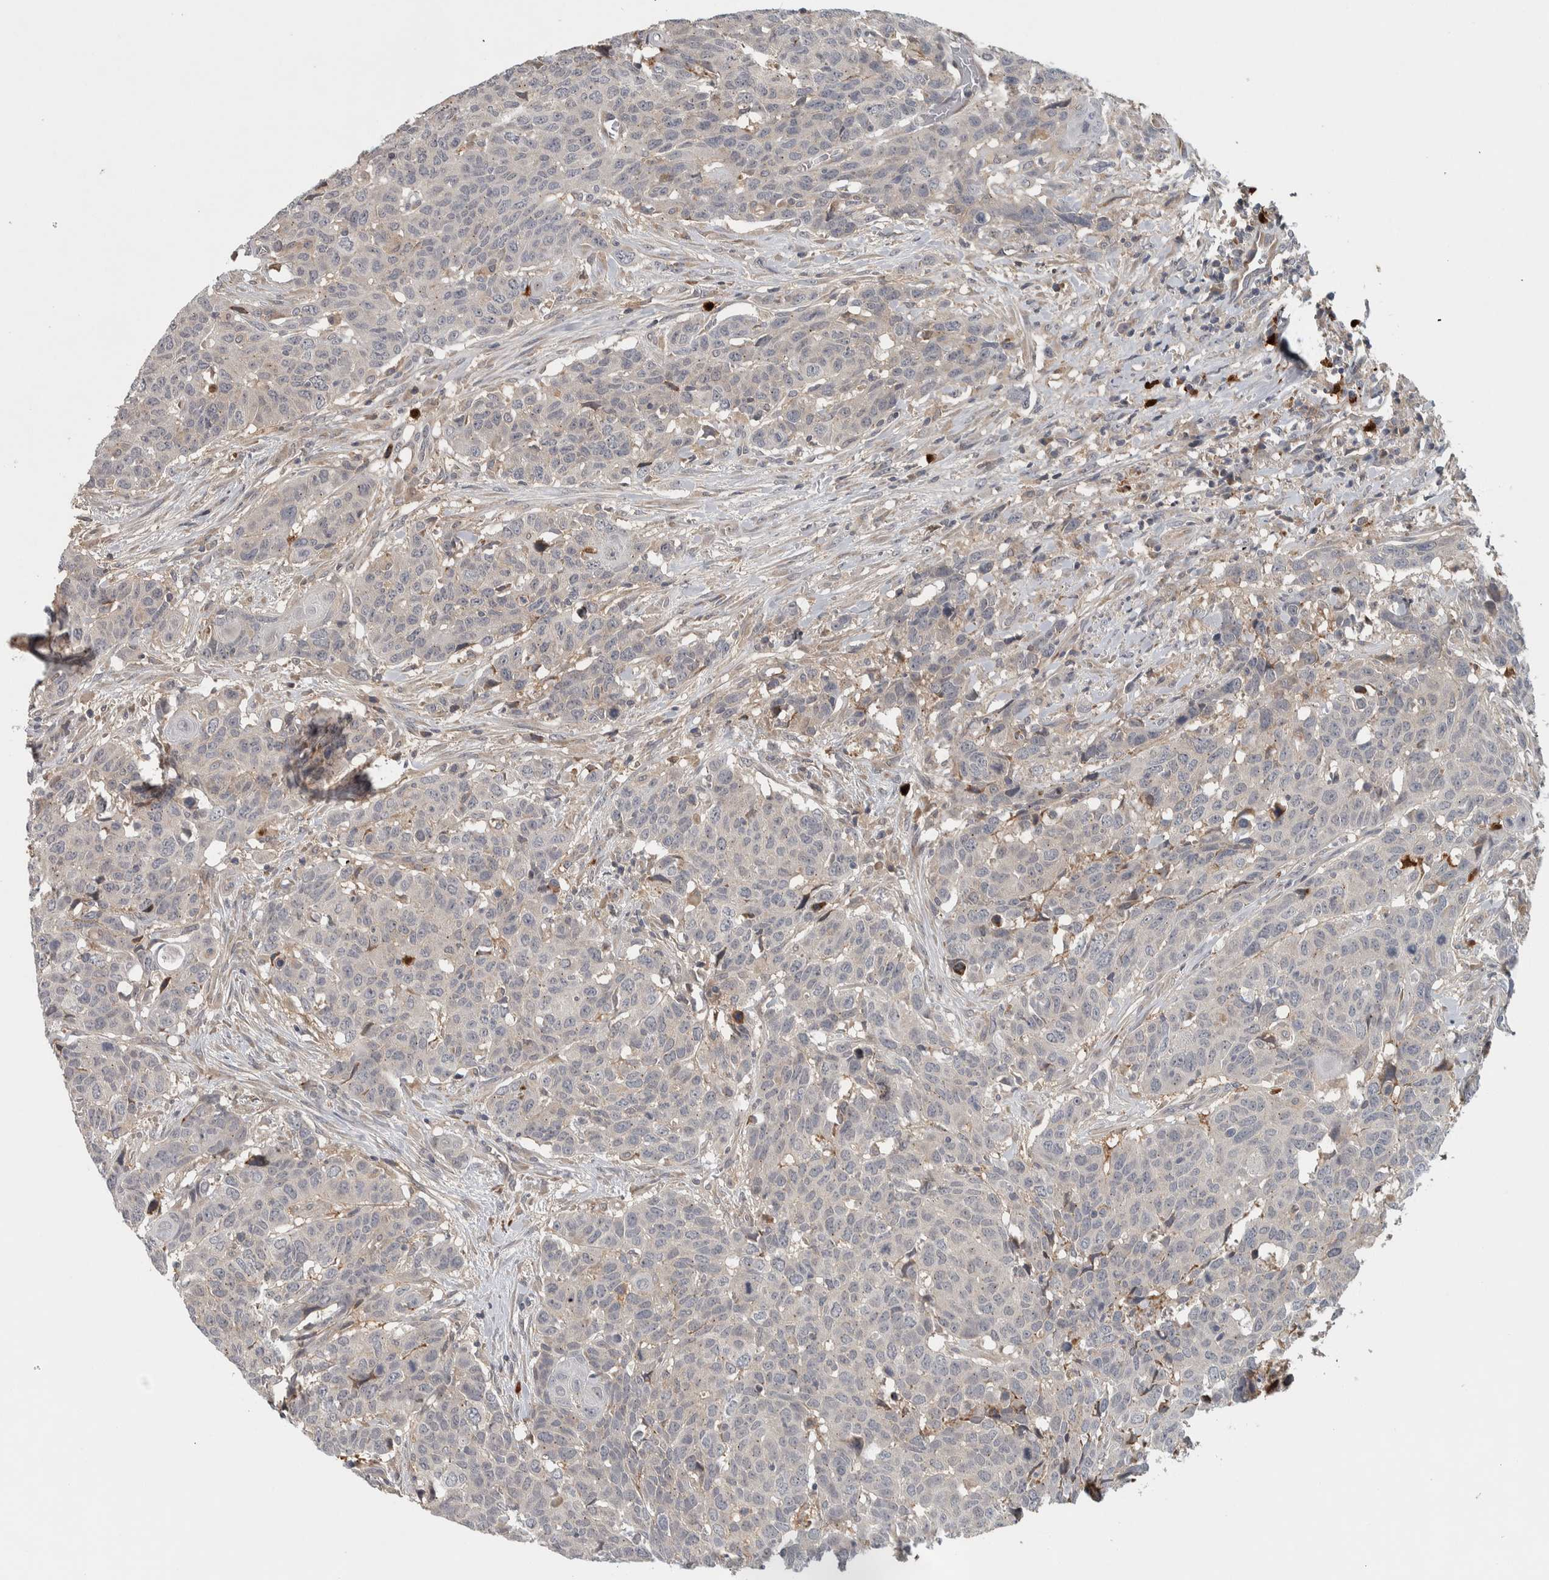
{"staining": {"intensity": "negative", "quantity": "none", "location": "none"}, "tissue": "head and neck cancer", "cell_type": "Tumor cells", "image_type": "cancer", "snomed": [{"axis": "morphology", "description": "Squamous cell carcinoma, NOS"}, {"axis": "topography", "description": "Head-Neck"}], "caption": "Immunohistochemistry of human head and neck cancer demonstrates no positivity in tumor cells.", "gene": "ADPRM", "patient": {"sex": "male", "age": 66}}